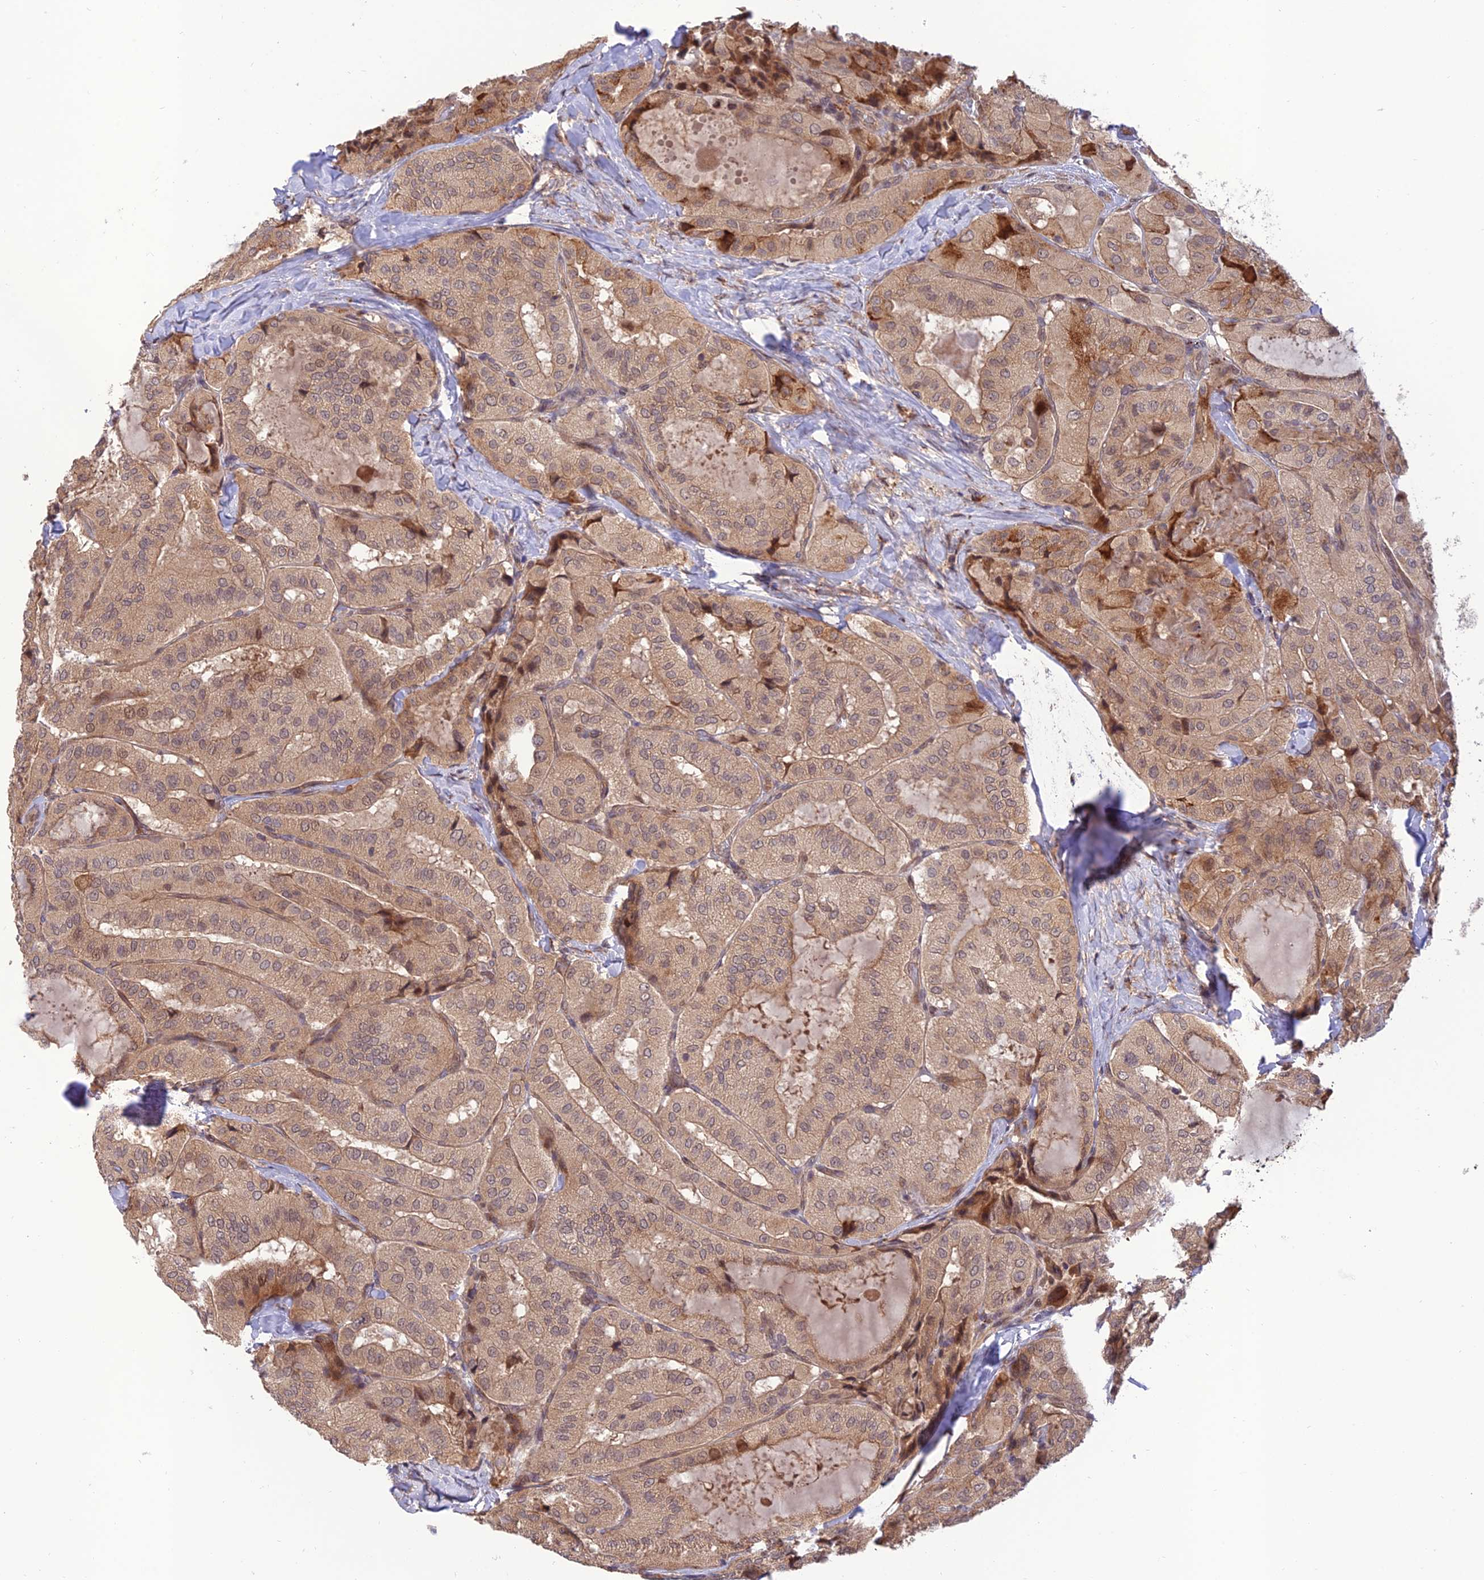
{"staining": {"intensity": "moderate", "quantity": ">75%", "location": "cytoplasmic/membranous"}, "tissue": "thyroid cancer", "cell_type": "Tumor cells", "image_type": "cancer", "snomed": [{"axis": "morphology", "description": "Normal tissue, NOS"}, {"axis": "morphology", "description": "Papillary adenocarcinoma, NOS"}, {"axis": "topography", "description": "Thyroid gland"}], "caption": "There is medium levels of moderate cytoplasmic/membranous positivity in tumor cells of papillary adenocarcinoma (thyroid), as demonstrated by immunohistochemical staining (brown color).", "gene": "REV1", "patient": {"sex": "female", "age": 59}}